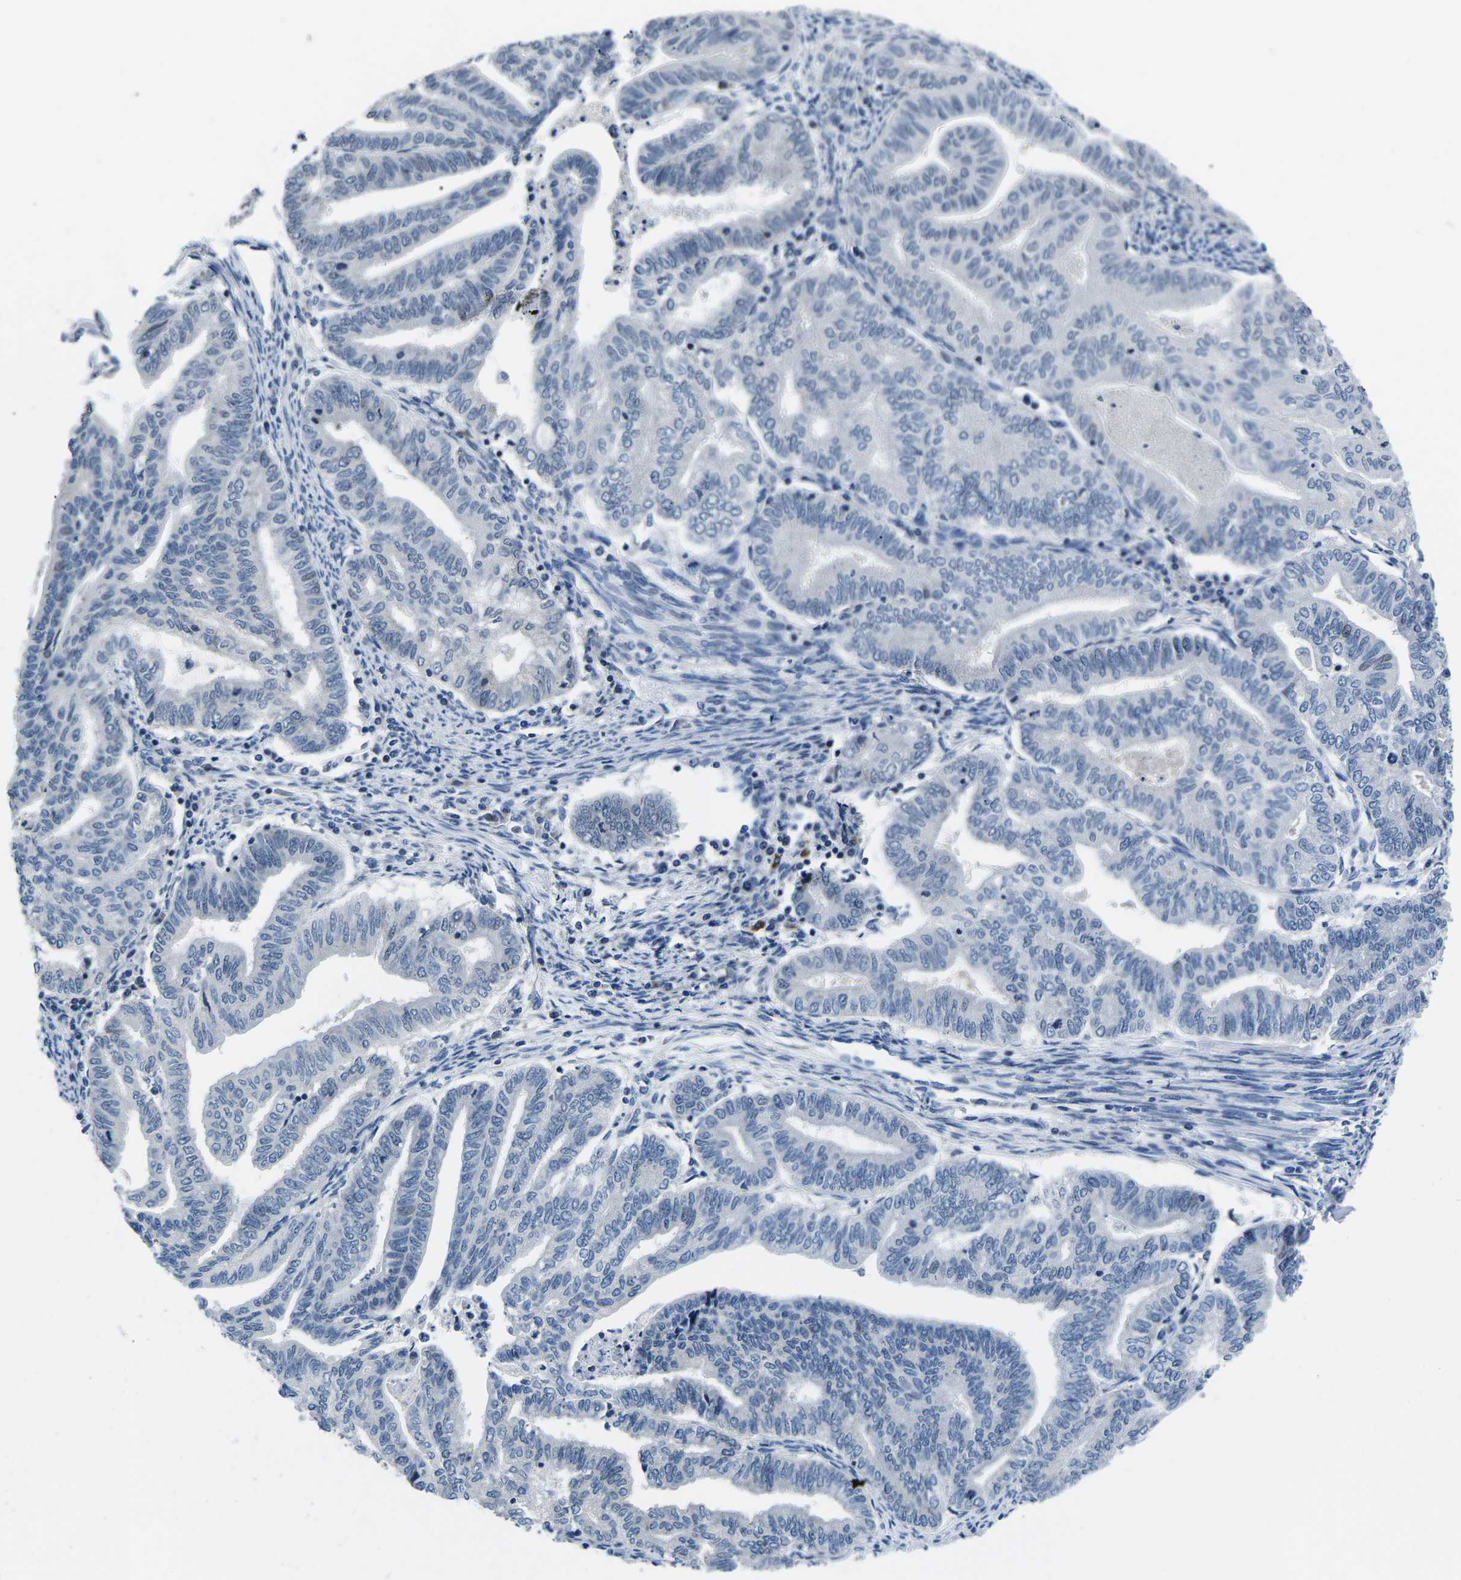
{"staining": {"intensity": "weak", "quantity": "<25%", "location": "nuclear"}, "tissue": "endometrial cancer", "cell_type": "Tumor cells", "image_type": "cancer", "snomed": [{"axis": "morphology", "description": "Adenocarcinoma, NOS"}, {"axis": "topography", "description": "Endometrium"}], "caption": "Protein analysis of endometrial cancer exhibits no significant expression in tumor cells.", "gene": "CDC73", "patient": {"sex": "female", "age": 79}}